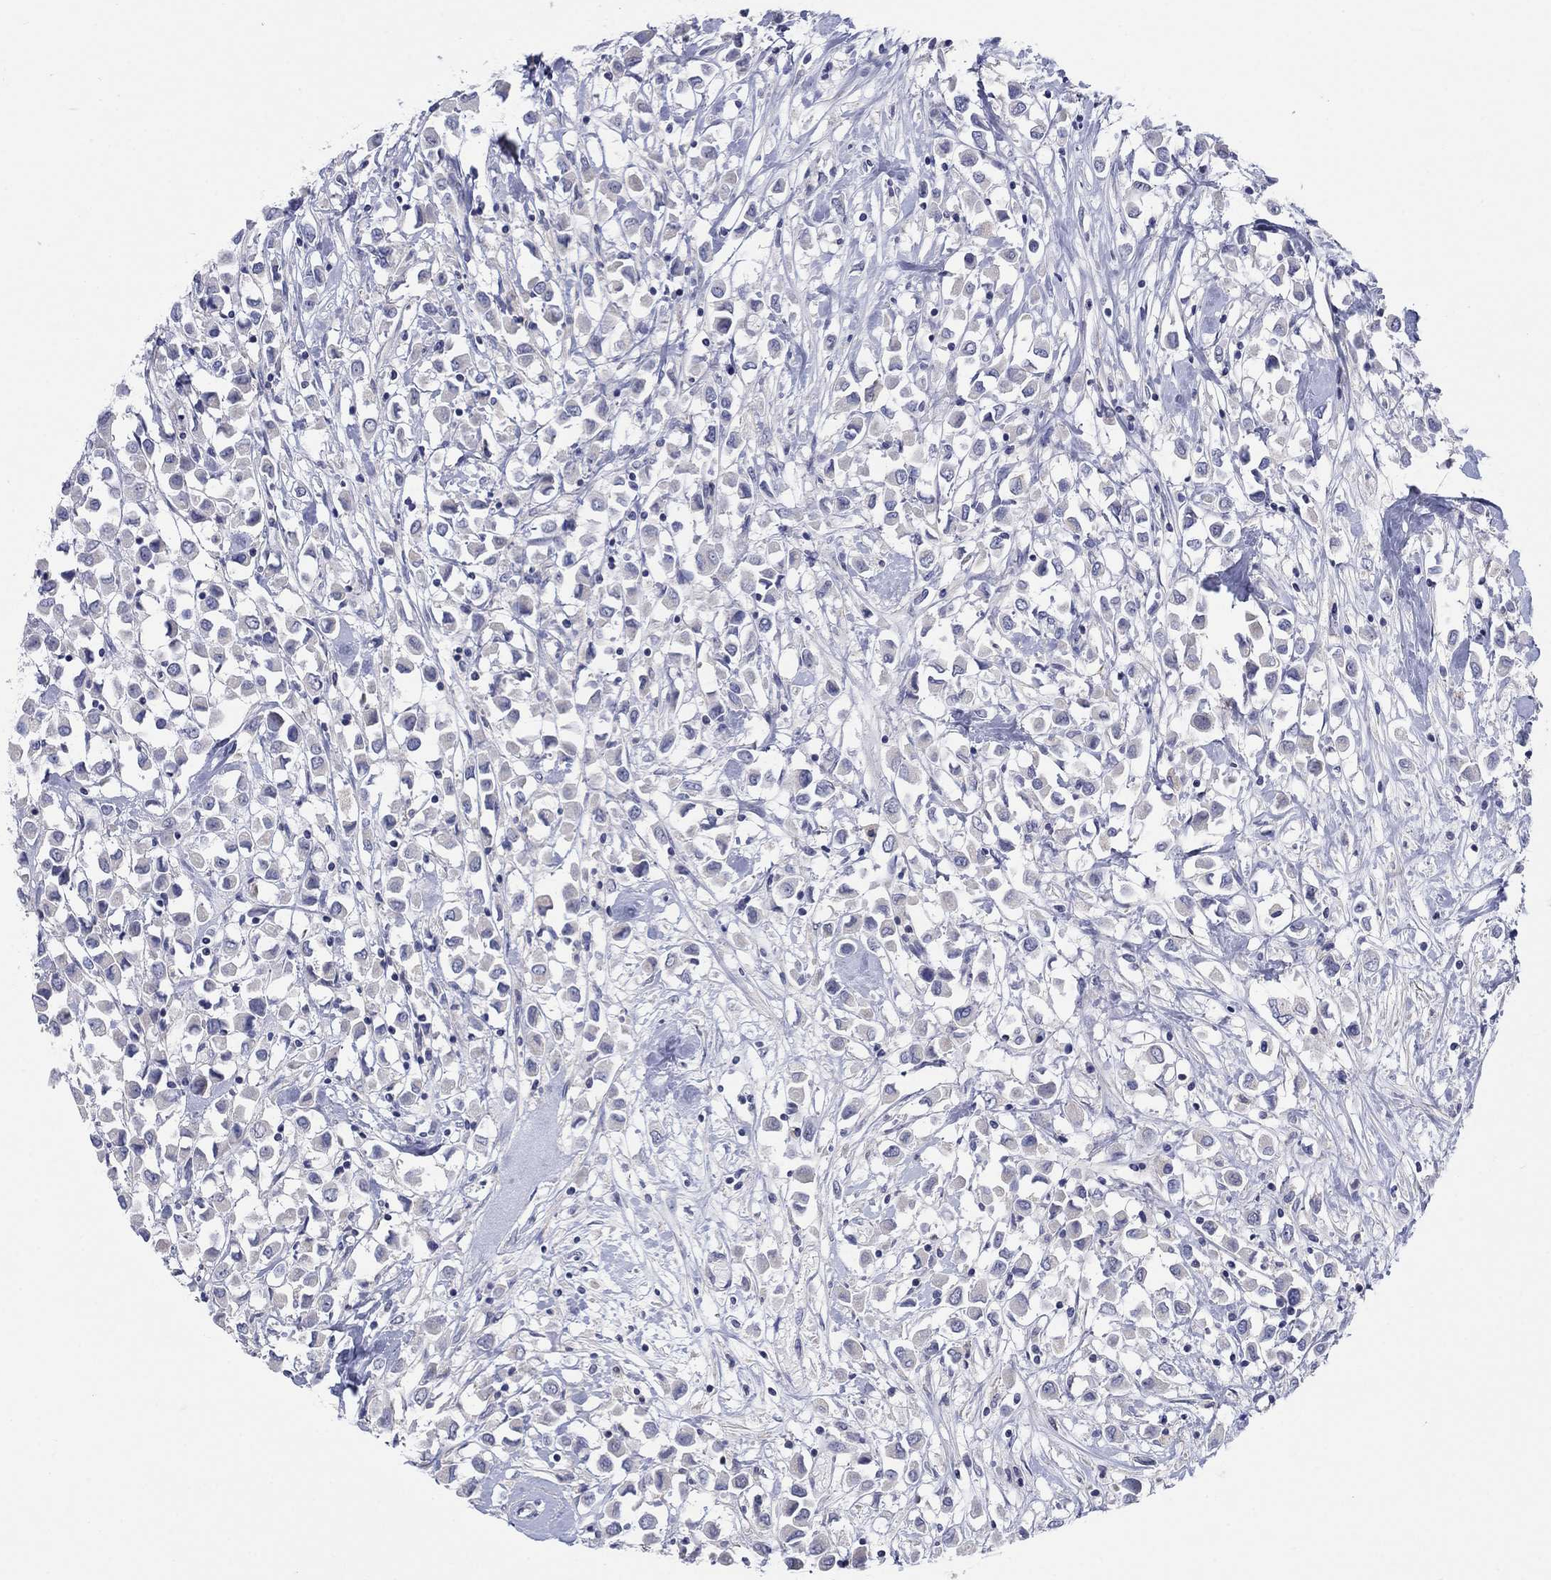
{"staining": {"intensity": "negative", "quantity": "none", "location": "none"}, "tissue": "breast cancer", "cell_type": "Tumor cells", "image_type": "cancer", "snomed": [{"axis": "morphology", "description": "Duct carcinoma"}, {"axis": "topography", "description": "Breast"}], "caption": "This is a micrograph of immunohistochemistry staining of breast infiltrating ductal carcinoma, which shows no positivity in tumor cells.", "gene": "FER1L6", "patient": {"sex": "female", "age": 61}}